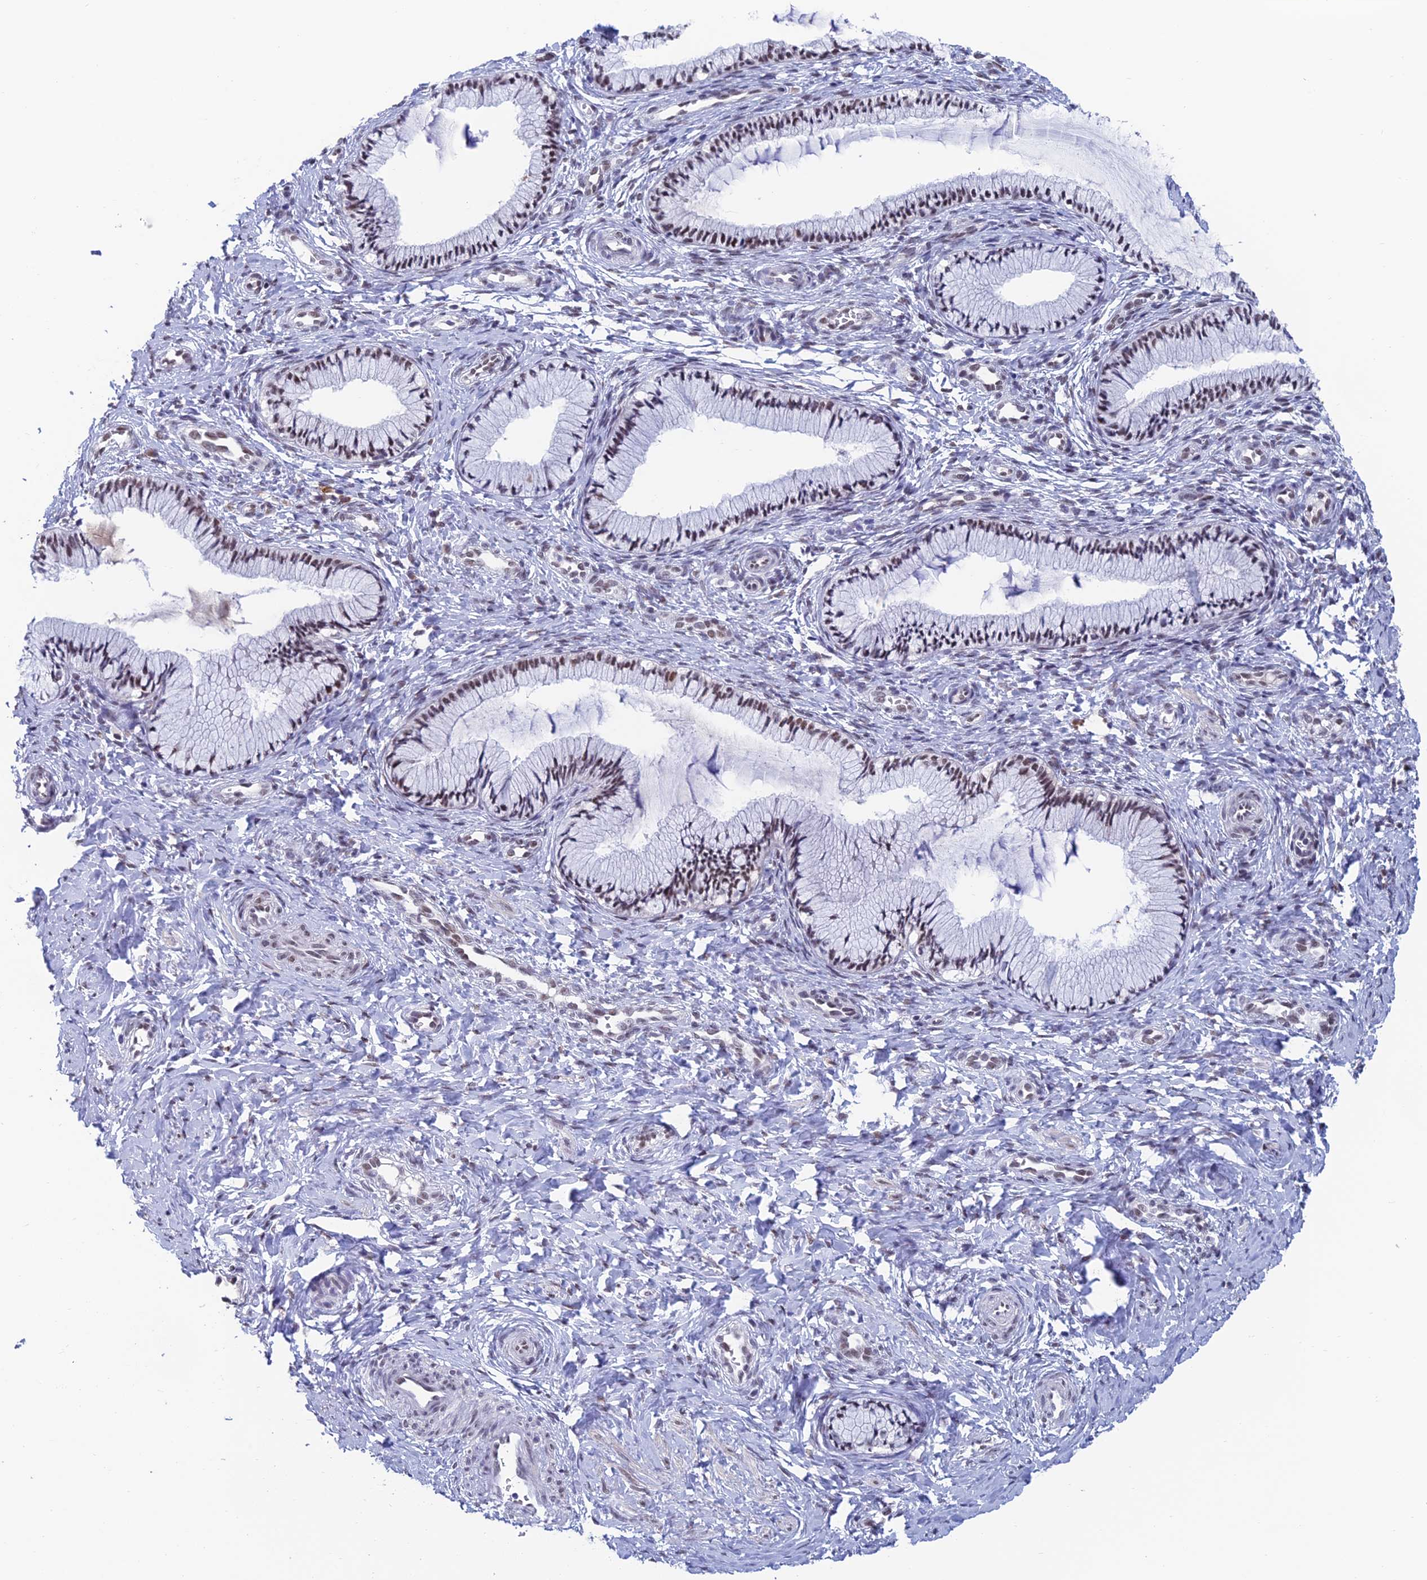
{"staining": {"intensity": "moderate", "quantity": "<25%", "location": "nuclear"}, "tissue": "cervix", "cell_type": "Glandular cells", "image_type": "normal", "snomed": [{"axis": "morphology", "description": "Normal tissue, NOS"}, {"axis": "topography", "description": "Cervix"}], "caption": "The immunohistochemical stain highlights moderate nuclear staining in glandular cells of normal cervix. The staining is performed using DAB (3,3'-diaminobenzidine) brown chromogen to label protein expression. The nuclei are counter-stained blue using hematoxylin.", "gene": "NABP2", "patient": {"sex": "female", "age": 27}}